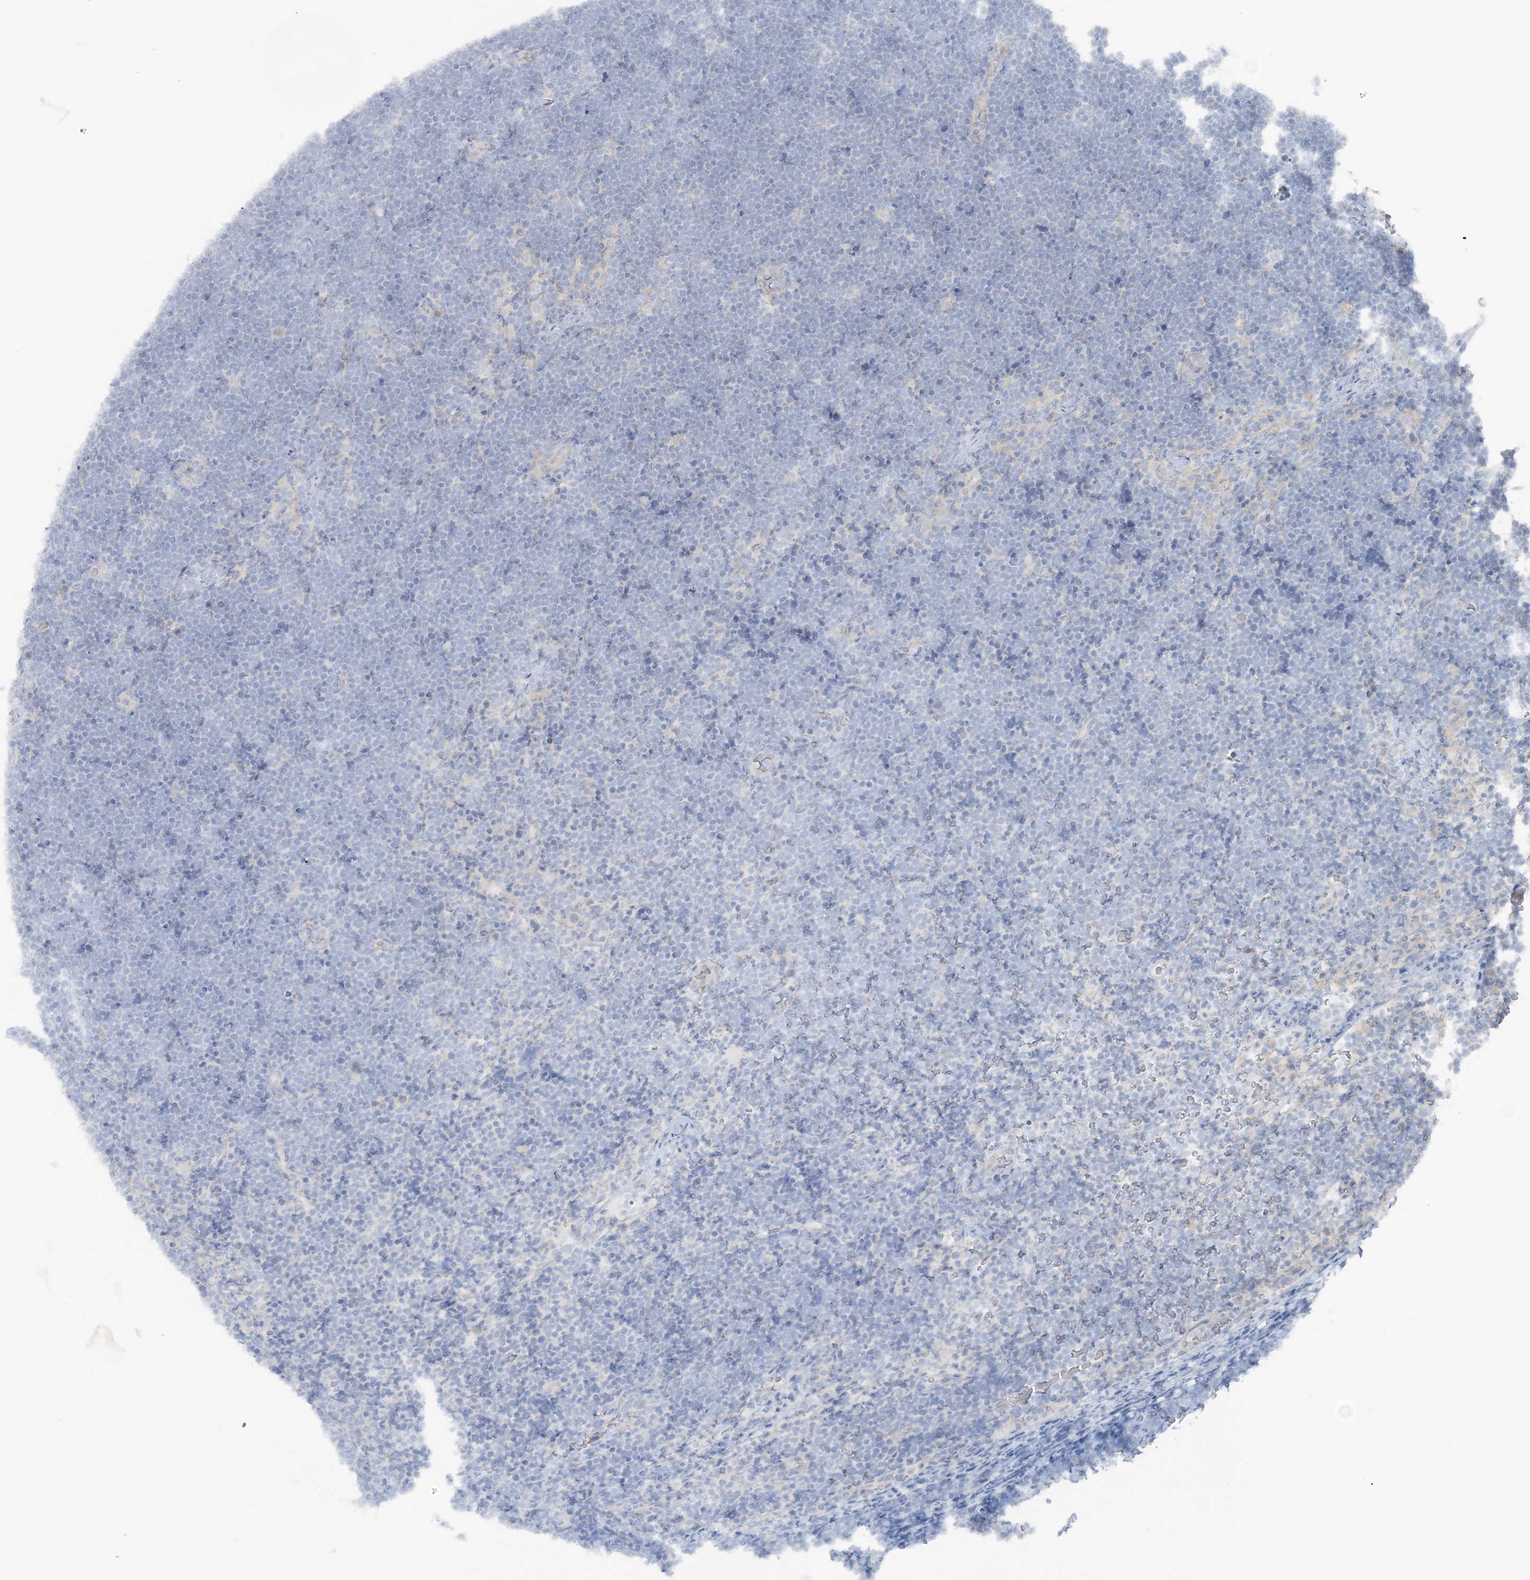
{"staining": {"intensity": "negative", "quantity": "none", "location": "none"}, "tissue": "lymphoma", "cell_type": "Tumor cells", "image_type": "cancer", "snomed": [{"axis": "morphology", "description": "Malignant lymphoma, non-Hodgkin's type, High grade"}, {"axis": "topography", "description": "Lymph node"}], "caption": "Immunohistochemistry (IHC) photomicrograph of neoplastic tissue: human malignant lymphoma, non-Hodgkin's type (high-grade) stained with DAB (3,3'-diaminobenzidine) reveals no significant protein positivity in tumor cells.", "gene": "ATP11A", "patient": {"sex": "male", "age": 13}}